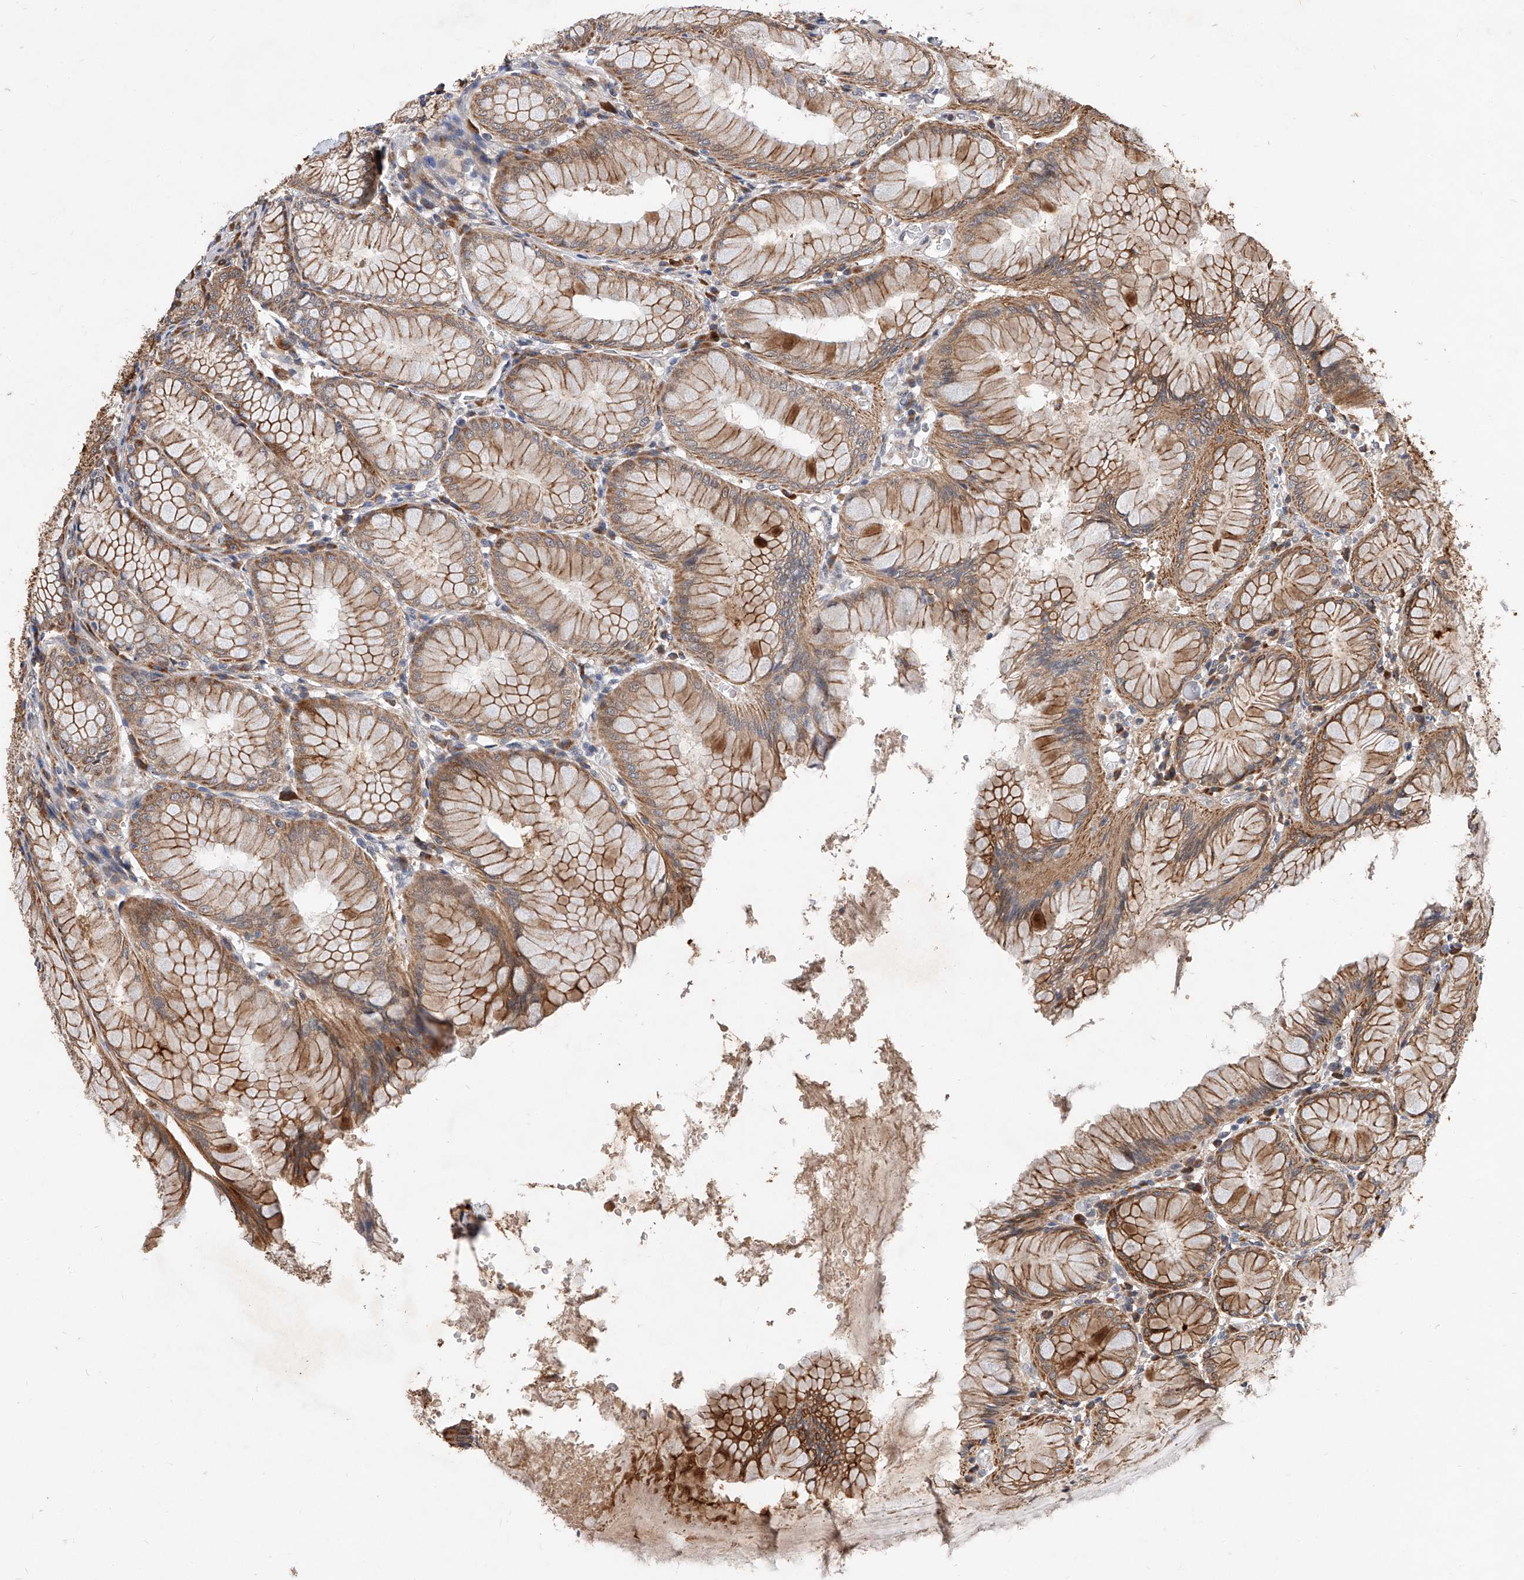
{"staining": {"intensity": "strong", "quantity": "25%-75%", "location": "cytoplasmic/membranous"}, "tissue": "stomach", "cell_type": "Glandular cells", "image_type": "normal", "snomed": [{"axis": "morphology", "description": "Normal tissue, NOS"}, {"axis": "topography", "description": "Stomach, lower"}], "caption": "Immunohistochemistry image of benign stomach: human stomach stained using immunohistochemistry (IHC) demonstrates high levels of strong protein expression localized specifically in the cytoplasmic/membranous of glandular cells, appearing as a cytoplasmic/membranous brown color.", "gene": "MFSD4B", "patient": {"sex": "female", "age": 56}}